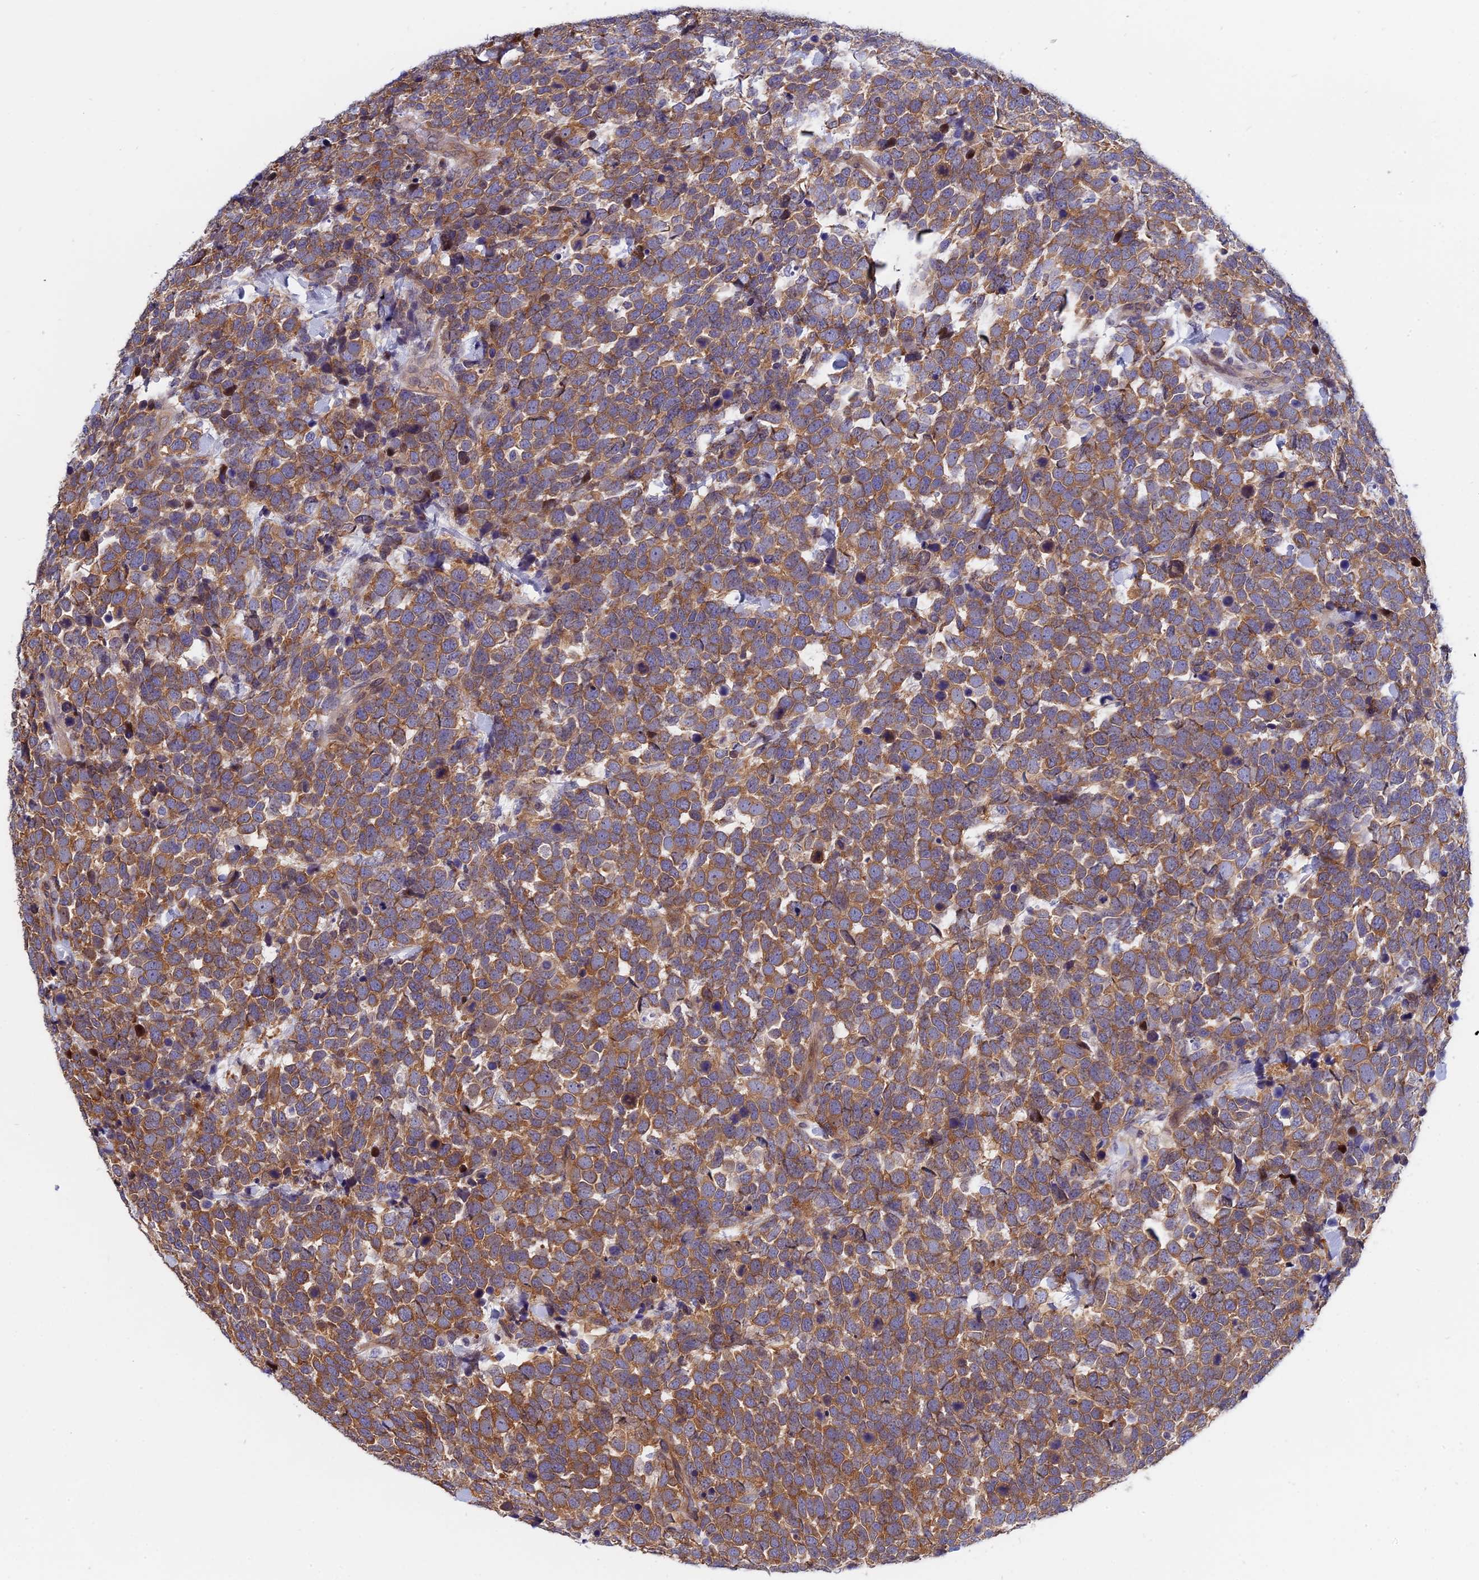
{"staining": {"intensity": "moderate", "quantity": ">75%", "location": "cytoplasmic/membranous"}, "tissue": "urothelial cancer", "cell_type": "Tumor cells", "image_type": "cancer", "snomed": [{"axis": "morphology", "description": "Urothelial carcinoma, High grade"}, {"axis": "topography", "description": "Urinary bladder"}], "caption": "Protein staining by IHC displays moderate cytoplasmic/membranous staining in about >75% of tumor cells in urothelial carcinoma (high-grade). (DAB (3,3'-diaminobenzidine) = brown stain, brightfield microscopy at high magnification).", "gene": "NAA10", "patient": {"sex": "female", "age": 82}}